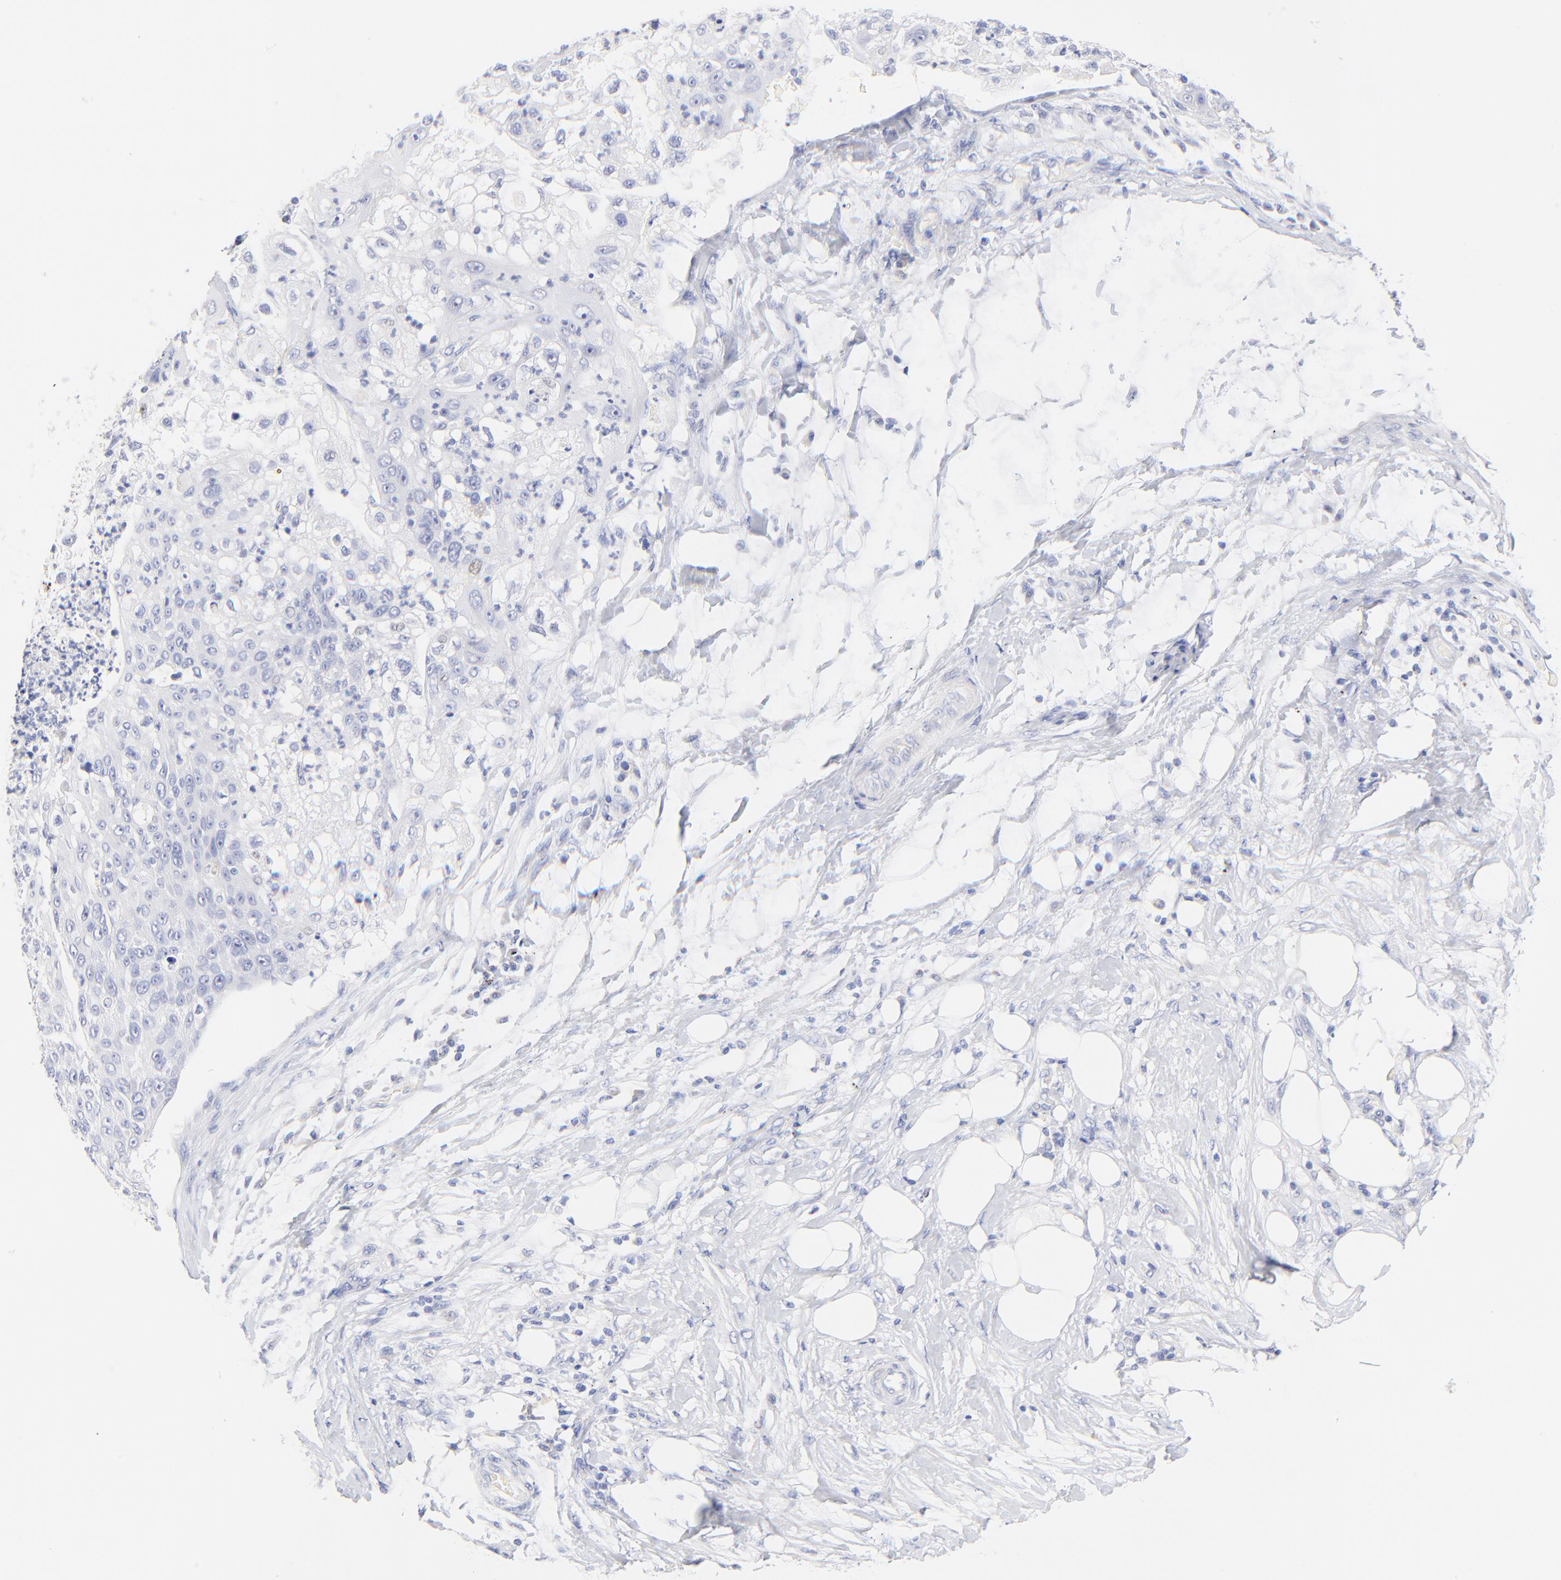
{"staining": {"intensity": "negative", "quantity": "none", "location": "none"}, "tissue": "lung cancer", "cell_type": "Tumor cells", "image_type": "cancer", "snomed": [{"axis": "morphology", "description": "Inflammation, NOS"}, {"axis": "morphology", "description": "Squamous cell carcinoma, NOS"}, {"axis": "topography", "description": "Lymph node"}, {"axis": "topography", "description": "Soft tissue"}, {"axis": "topography", "description": "Lung"}], "caption": "High power microscopy micrograph of an IHC photomicrograph of lung cancer (squamous cell carcinoma), revealing no significant staining in tumor cells.", "gene": "SULT4A1", "patient": {"sex": "male", "age": 66}}